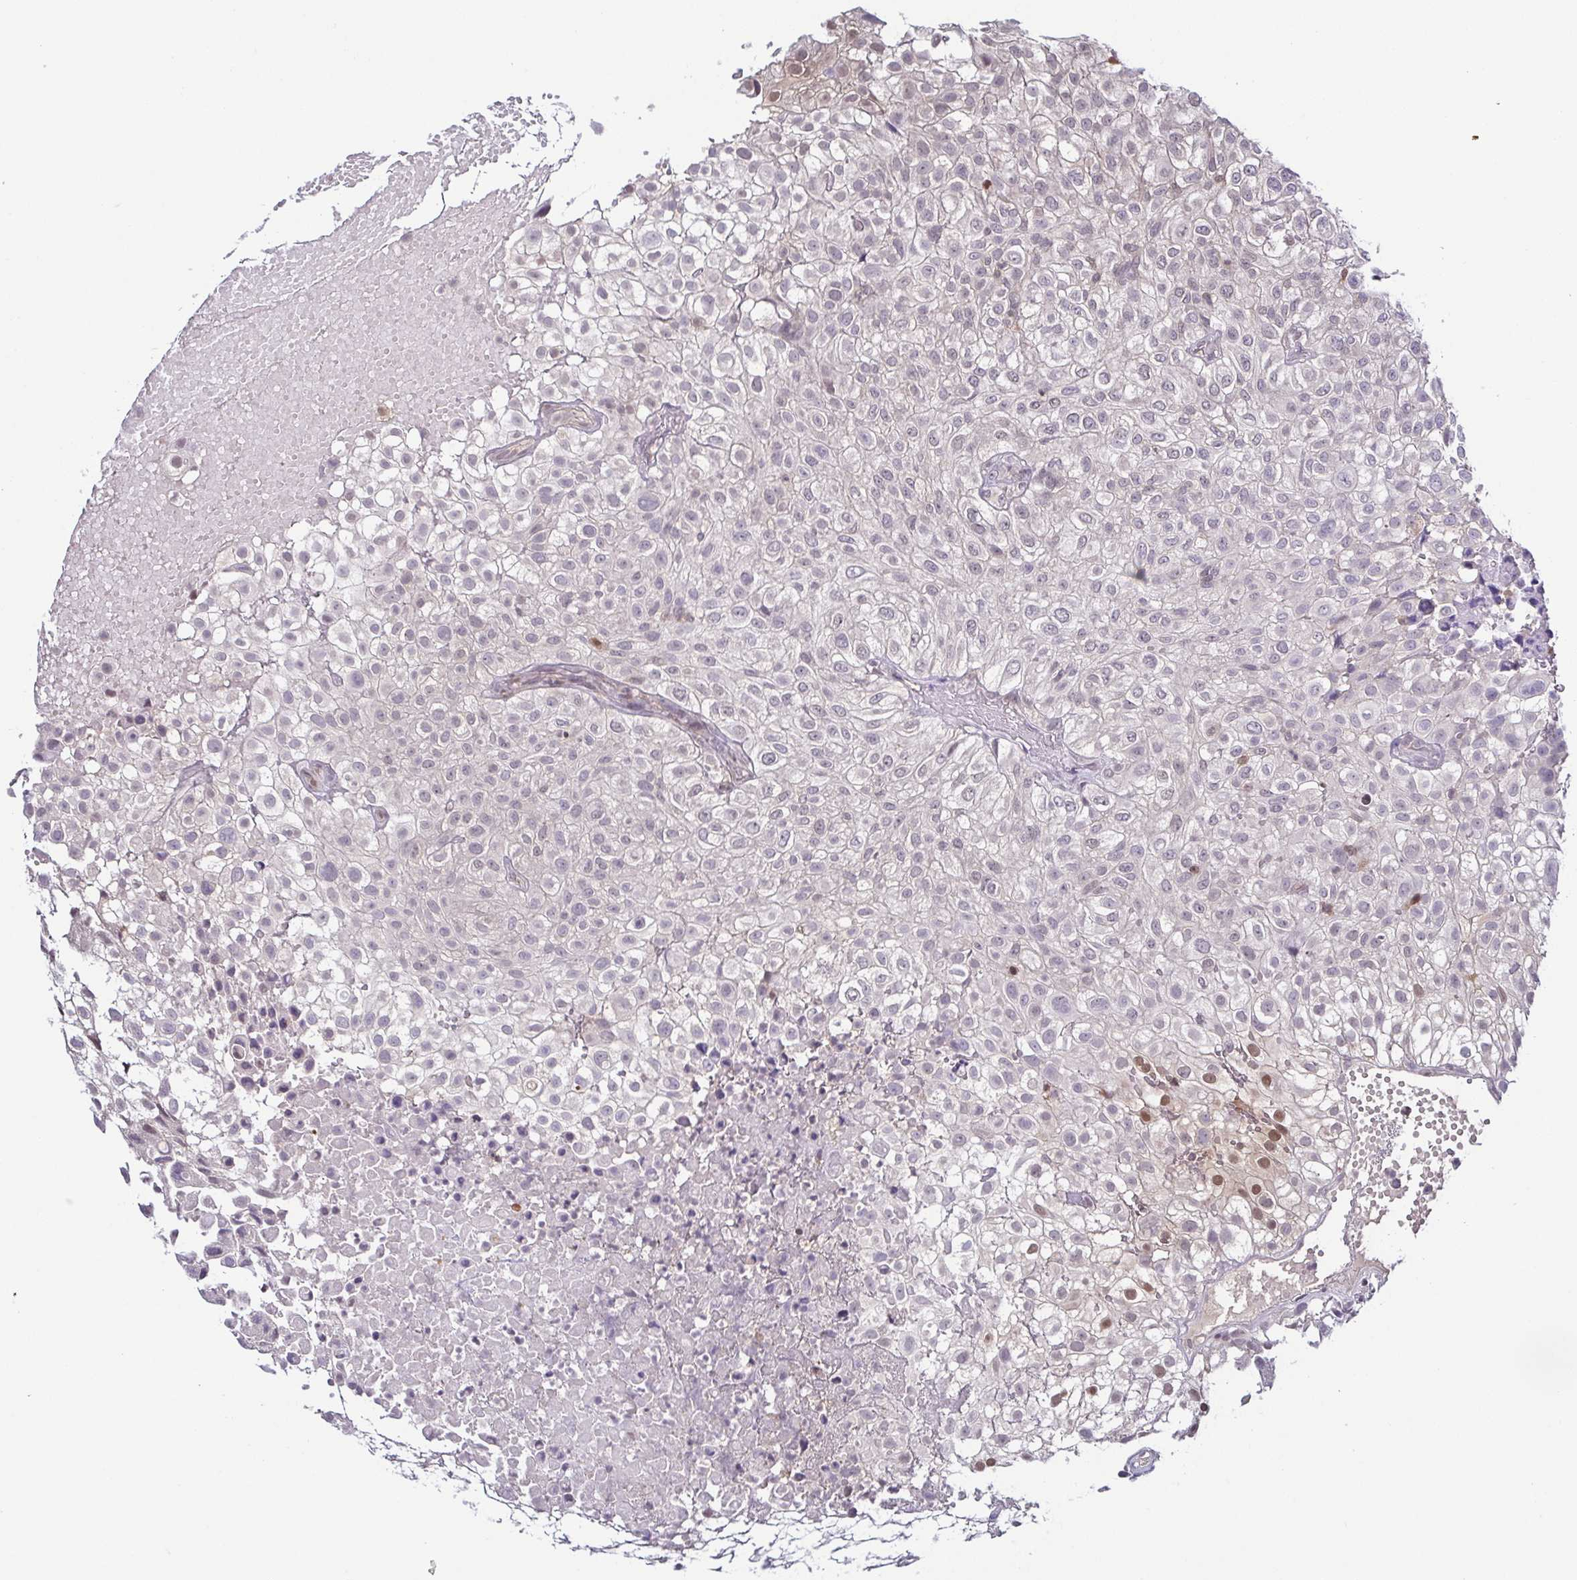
{"staining": {"intensity": "moderate", "quantity": "<25%", "location": "nuclear"}, "tissue": "urothelial cancer", "cell_type": "Tumor cells", "image_type": "cancer", "snomed": [{"axis": "morphology", "description": "Urothelial carcinoma, High grade"}, {"axis": "topography", "description": "Urinary bladder"}], "caption": "High-grade urothelial carcinoma stained for a protein displays moderate nuclear positivity in tumor cells.", "gene": "PSMB9", "patient": {"sex": "male", "age": 56}}